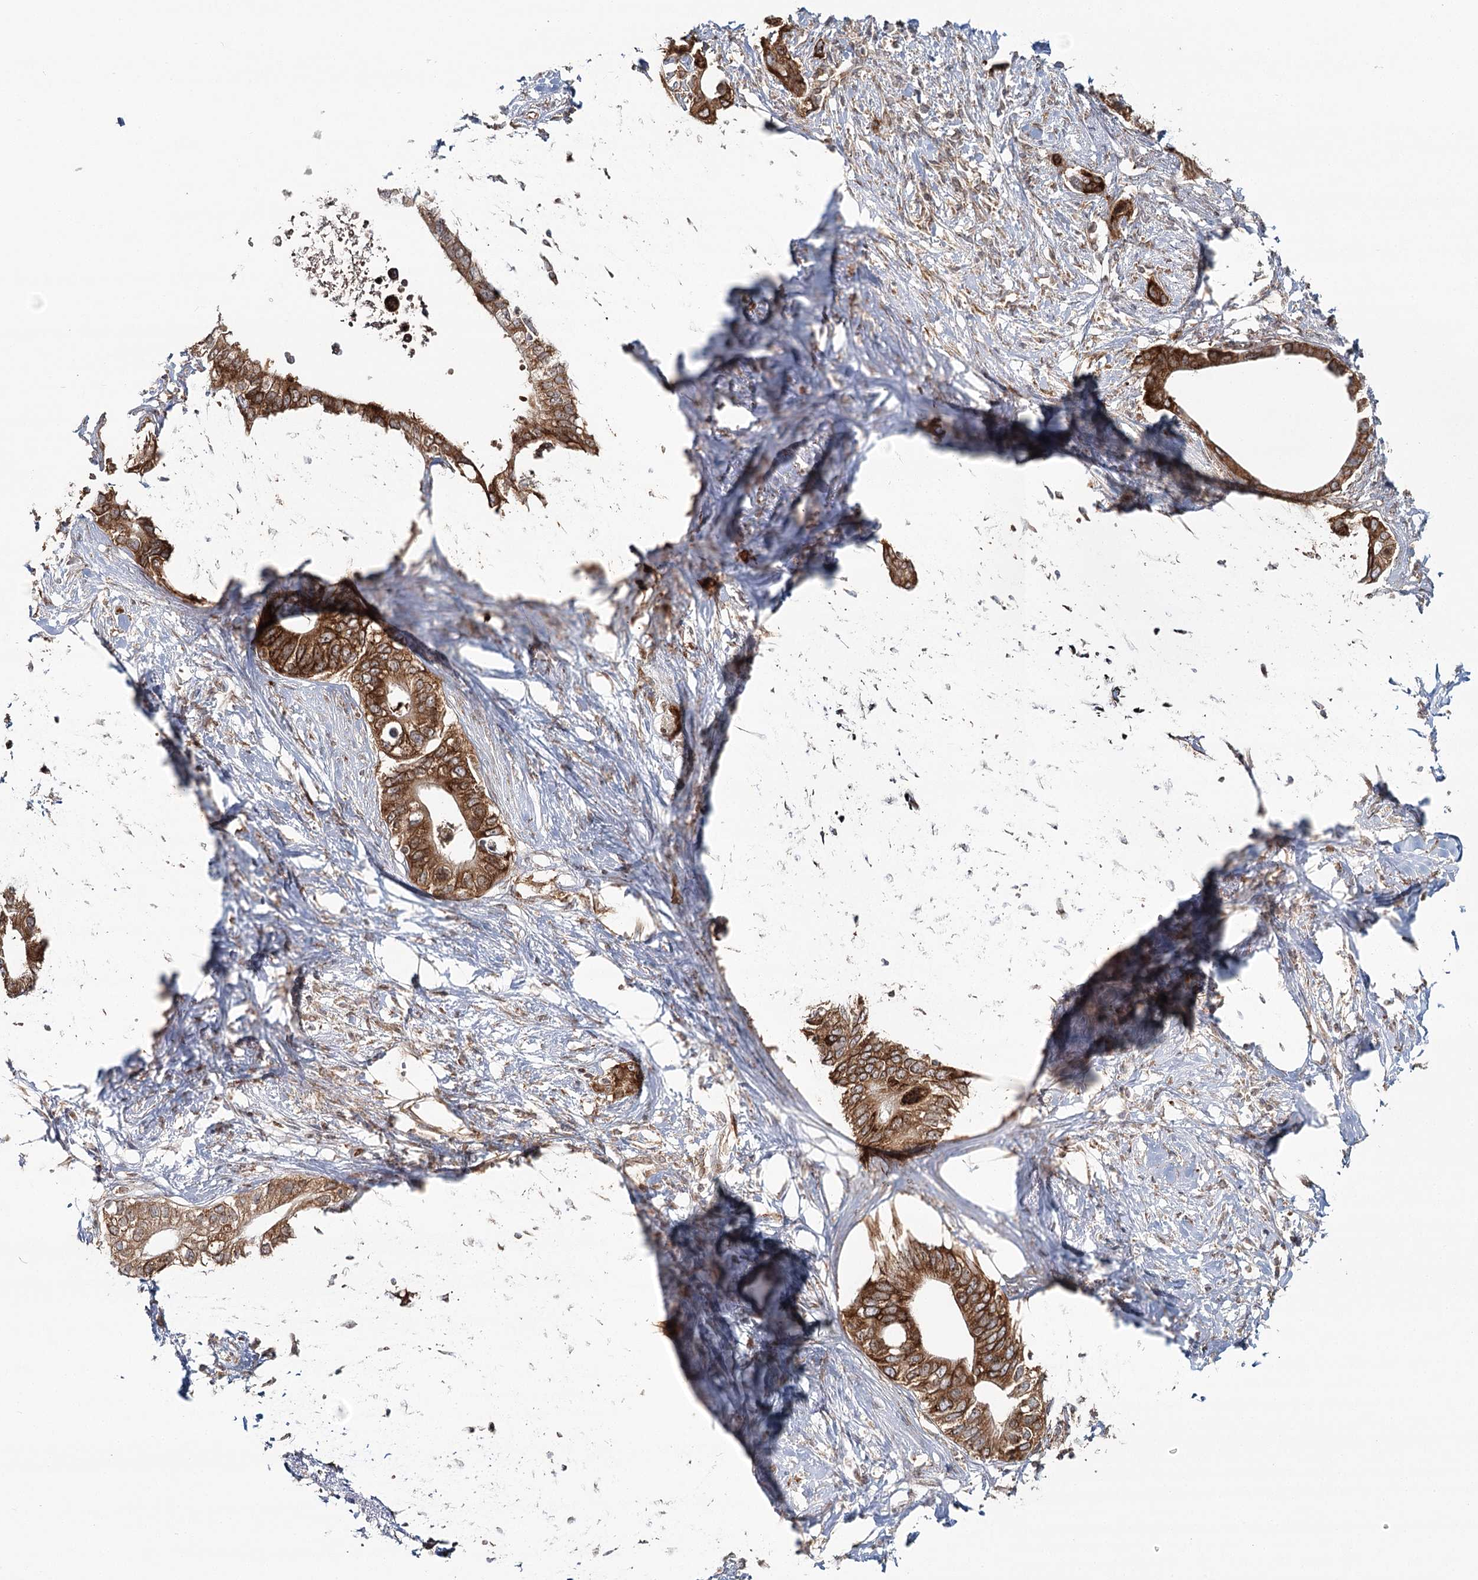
{"staining": {"intensity": "strong", "quantity": ">75%", "location": "cytoplasmic/membranous"}, "tissue": "pancreatic cancer", "cell_type": "Tumor cells", "image_type": "cancer", "snomed": [{"axis": "morphology", "description": "Normal tissue, NOS"}, {"axis": "morphology", "description": "Adenocarcinoma, NOS"}, {"axis": "topography", "description": "Pancreas"}, {"axis": "topography", "description": "Peripheral nerve tissue"}], "caption": "Protein staining of pancreatic cancer (adenocarcinoma) tissue demonstrates strong cytoplasmic/membranous staining in about >75% of tumor cells. Immunohistochemistry stains the protein in brown and the nuclei are stained blue.", "gene": "OTUD4", "patient": {"sex": "male", "age": 59}}